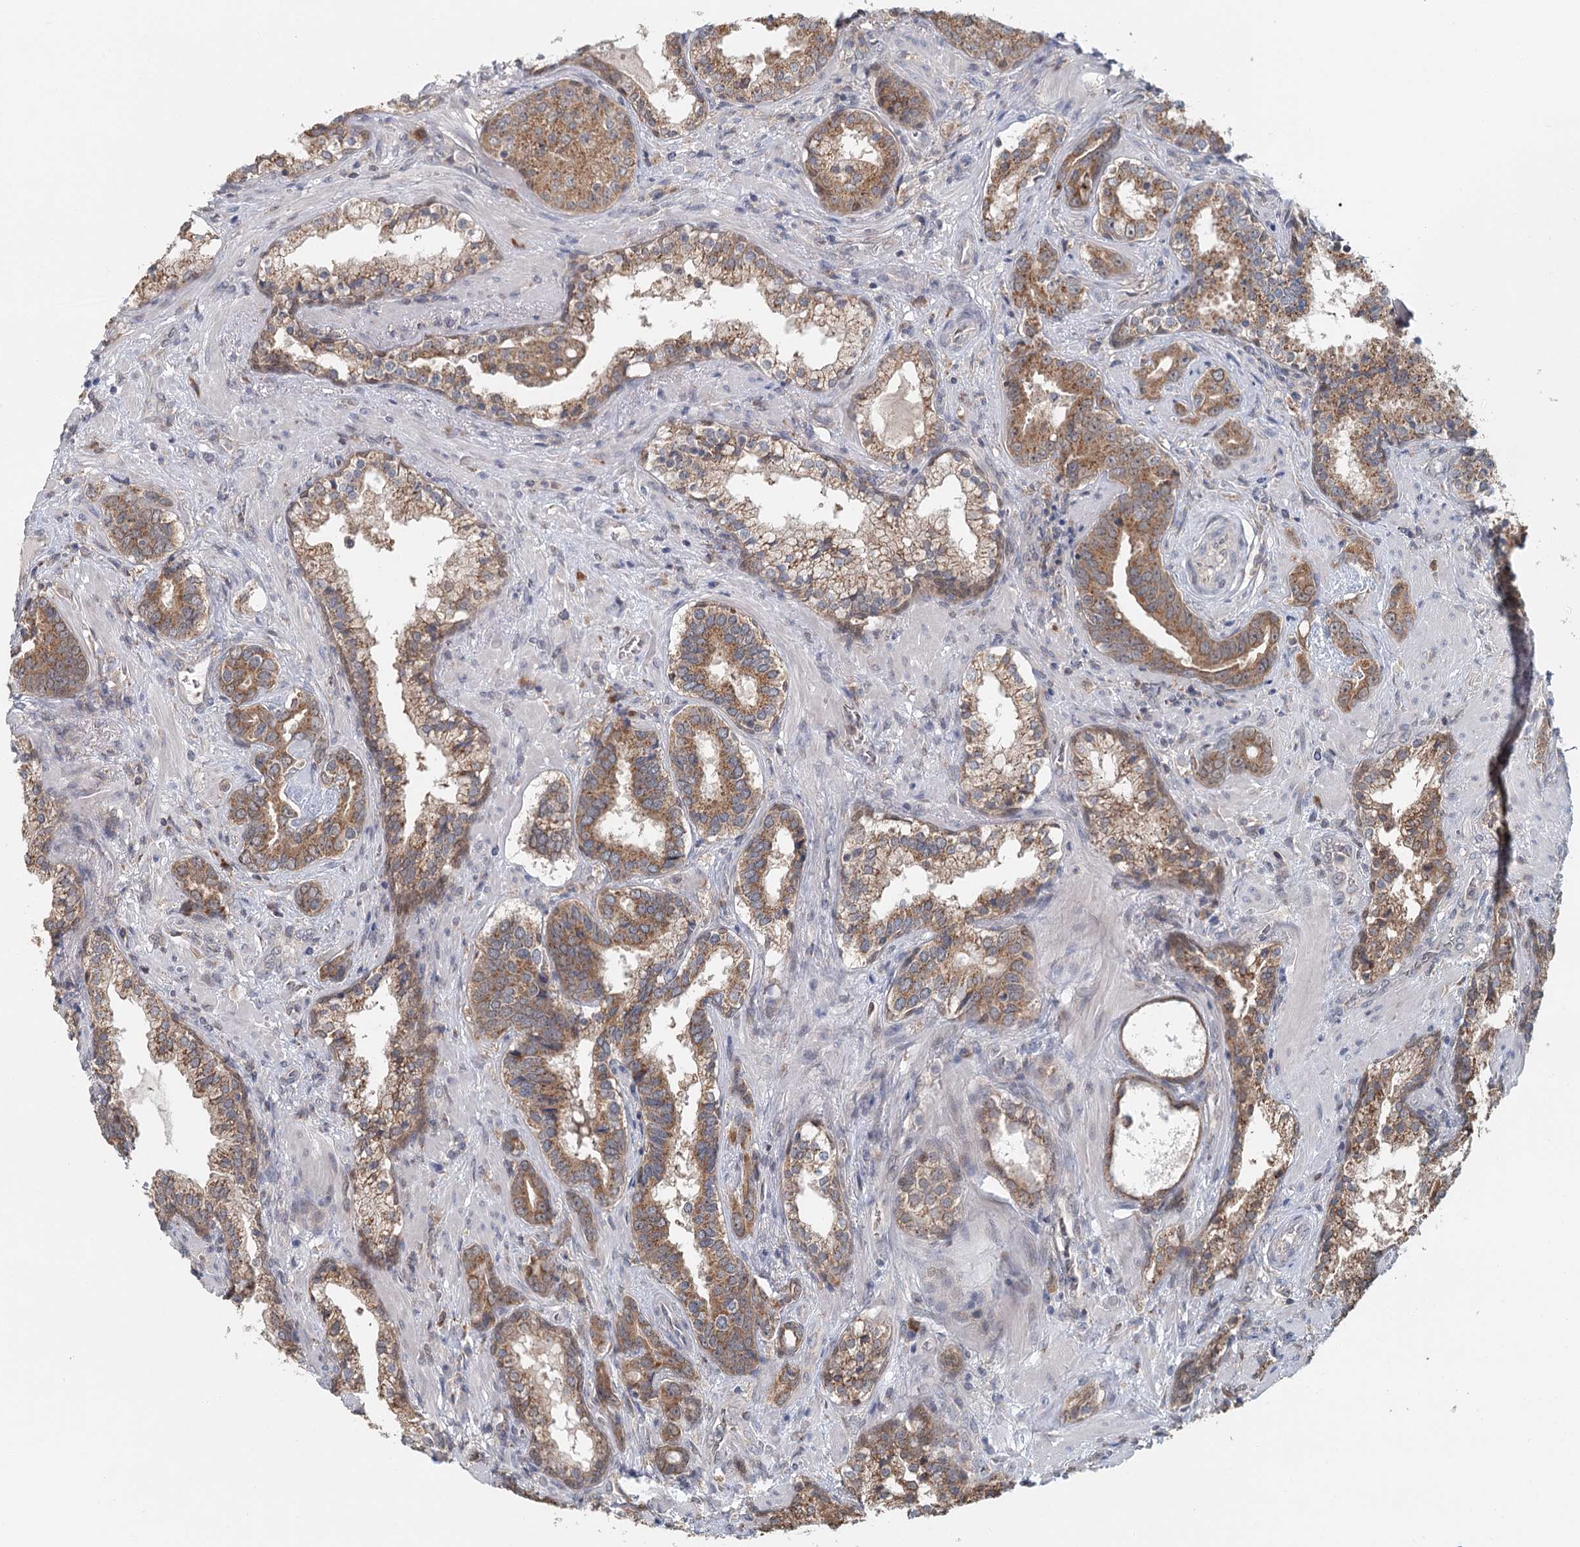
{"staining": {"intensity": "moderate", "quantity": ">75%", "location": "cytoplasmic/membranous"}, "tissue": "prostate cancer", "cell_type": "Tumor cells", "image_type": "cancer", "snomed": [{"axis": "morphology", "description": "Adenocarcinoma, High grade"}, {"axis": "topography", "description": "Prostate"}], "caption": "An image showing moderate cytoplasmic/membranous staining in approximately >75% of tumor cells in prostate cancer, as visualized by brown immunohistochemical staining.", "gene": "ADK", "patient": {"sex": "male", "age": 58}}